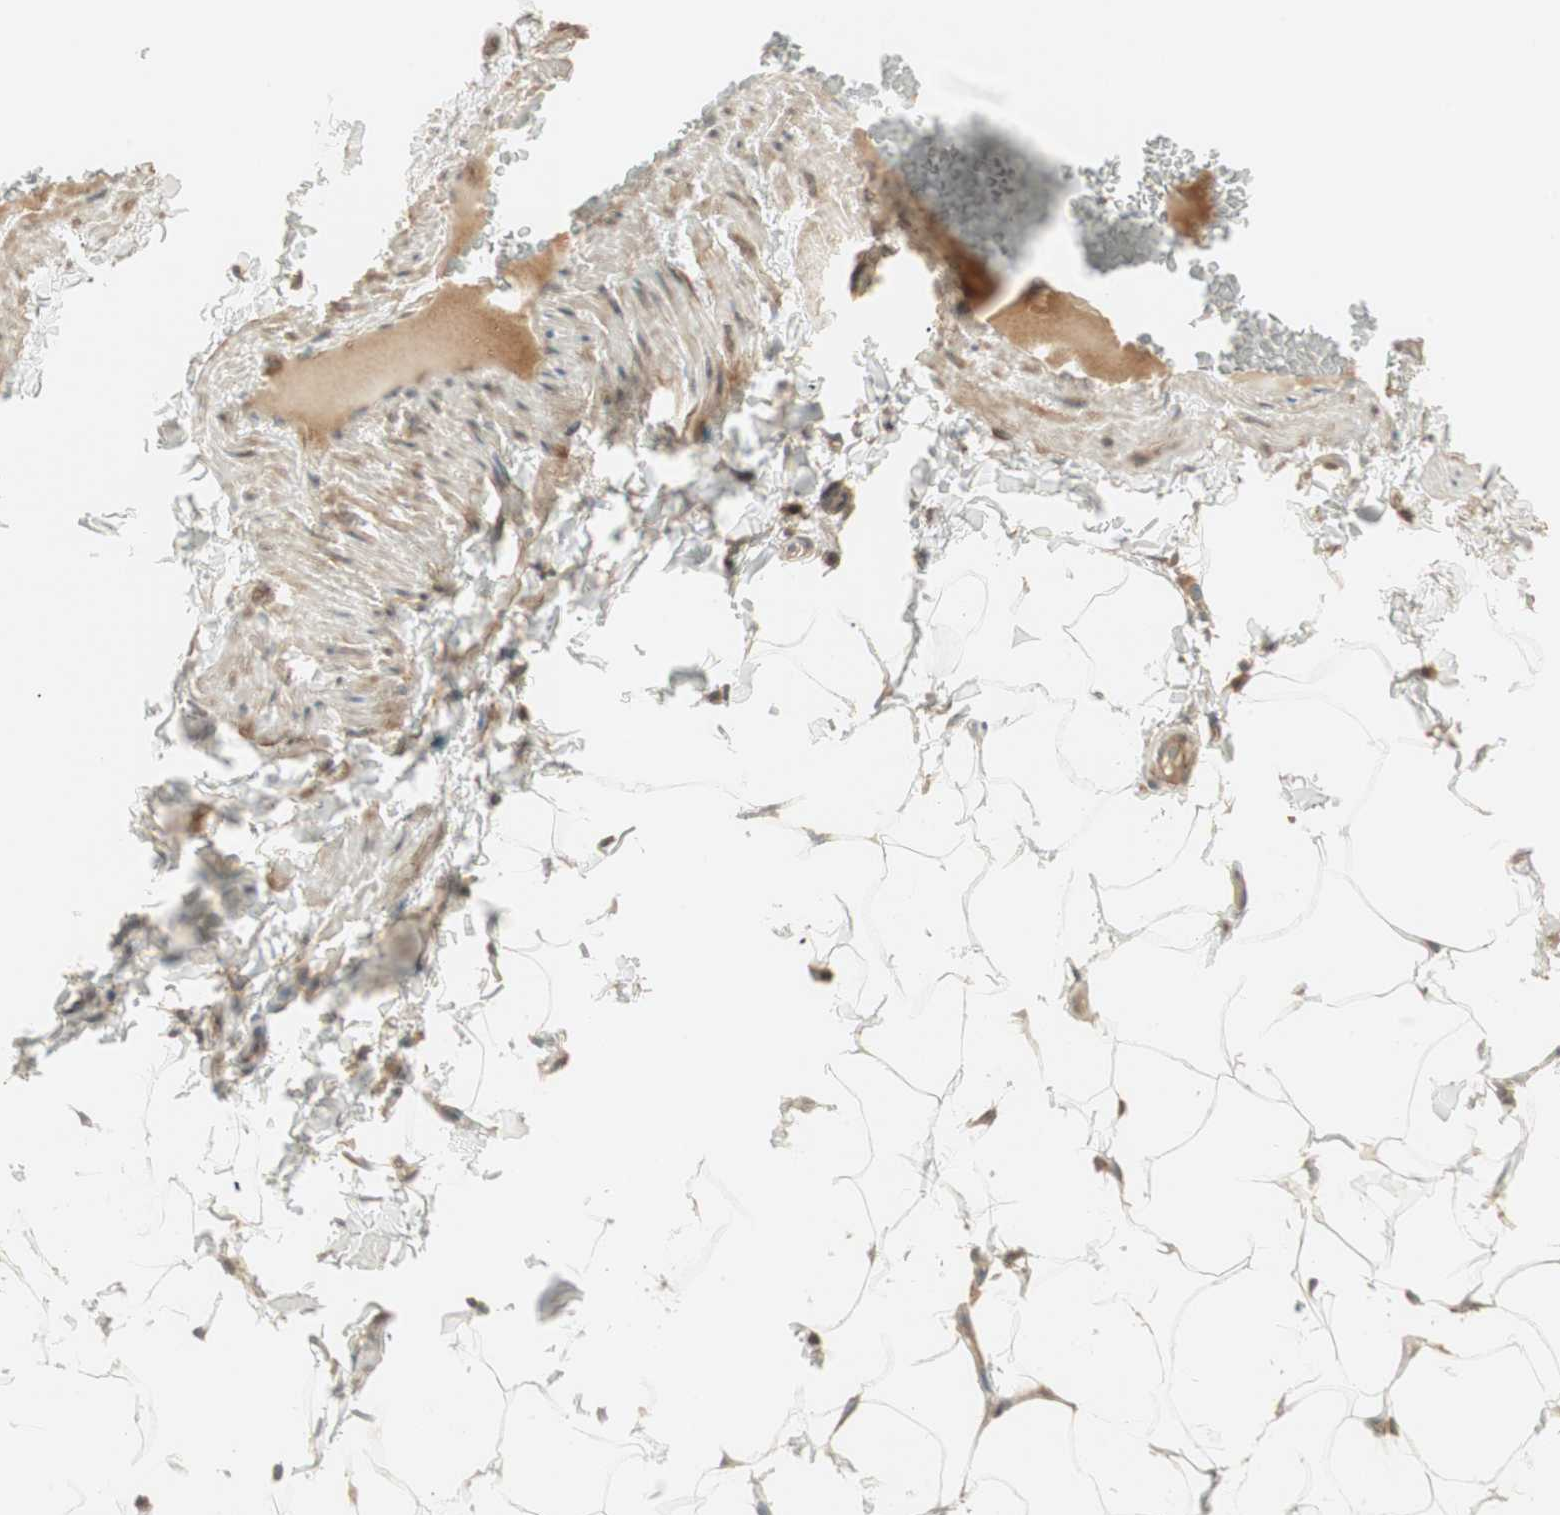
{"staining": {"intensity": "negative", "quantity": "none", "location": "none"}, "tissue": "adipose tissue", "cell_type": "Adipocytes", "image_type": "normal", "snomed": [{"axis": "morphology", "description": "Normal tissue, NOS"}, {"axis": "topography", "description": "Vascular tissue"}], "caption": "IHC histopathology image of unremarkable adipose tissue: human adipose tissue stained with DAB (3,3'-diaminobenzidine) demonstrates no significant protein positivity in adipocytes.", "gene": "SFRP1", "patient": {"sex": "male", "age": 41}}